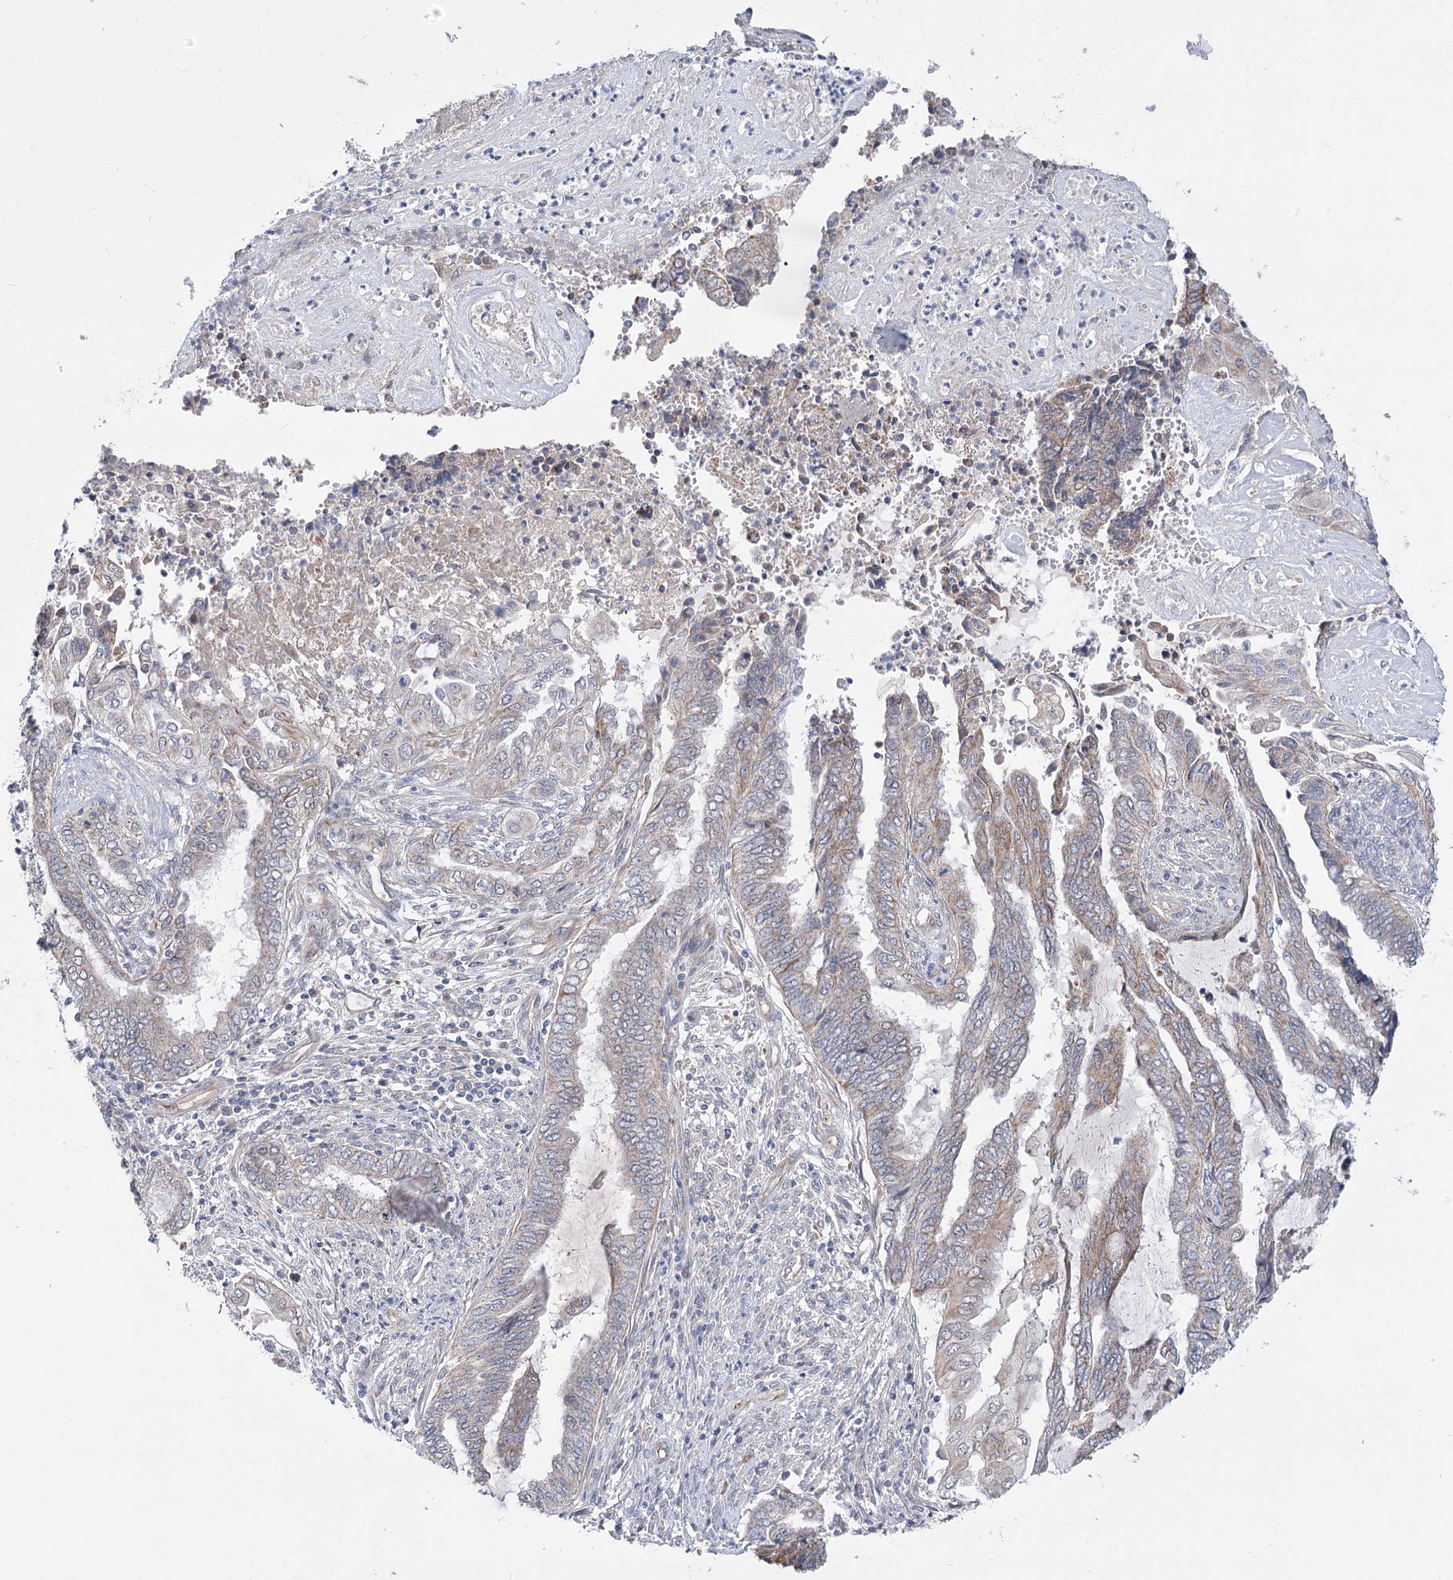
{"staining": {"intensity": "weak", "quantity": "25%-75%", "location": "cytoplasmic/membranous"}, "tissue": "endometrial cancer", "cell_type": "Tumor cells", "image_type": "cancer", "snomed": [{"axis": "morphology", "description": "Adenocarcinoma, NOS"}, {"axis": "topography", "description": "Uterus"}, {"axis": "topography", "description": "Endometrium"}], "caption": "Endometrial adenocarcinoma tissue demonstrates weak cytoplasmic/membranous staining in approximately 25%-75% of tumor cells", "gene": "ECHDC3", "patient": {"sex": "female", "age": 70}}